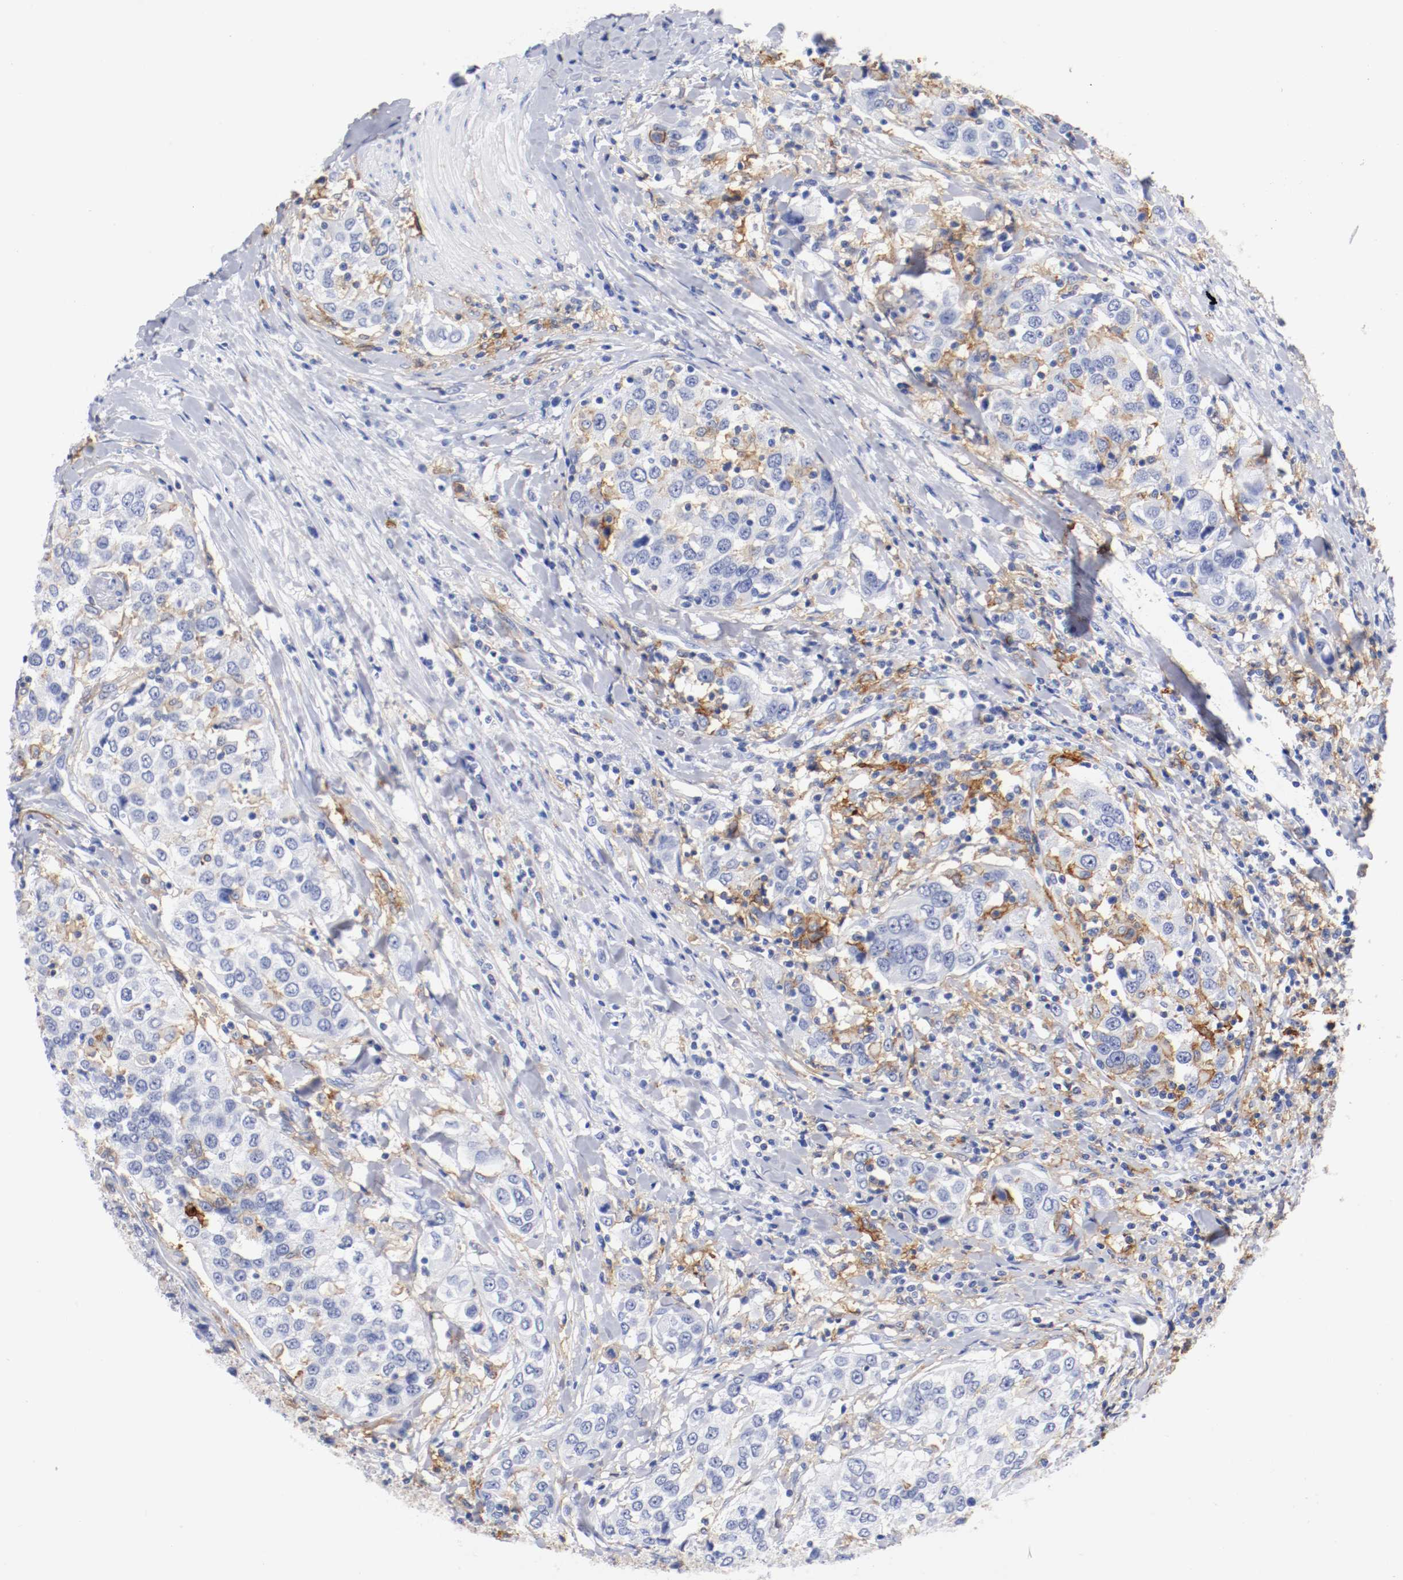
{"staining": {"intensity": "negative", "quantity": "none", "location": "none"}, "tissue": "urothelial cancer", "cell_type": "Tumor cells", "image_type": "cancer", "snomed": [{"axis": "morphology", "description": "Urothelial carcinoma, High grade"}, {"axis": "topography", "description": "Urinary bladder"}], "caption": "Micrograph shows no protein positivity in tumor cells of urothelial cancer tissue.", "gene": "ITGAX", "patient": {"sex": "female", "age": 80}}